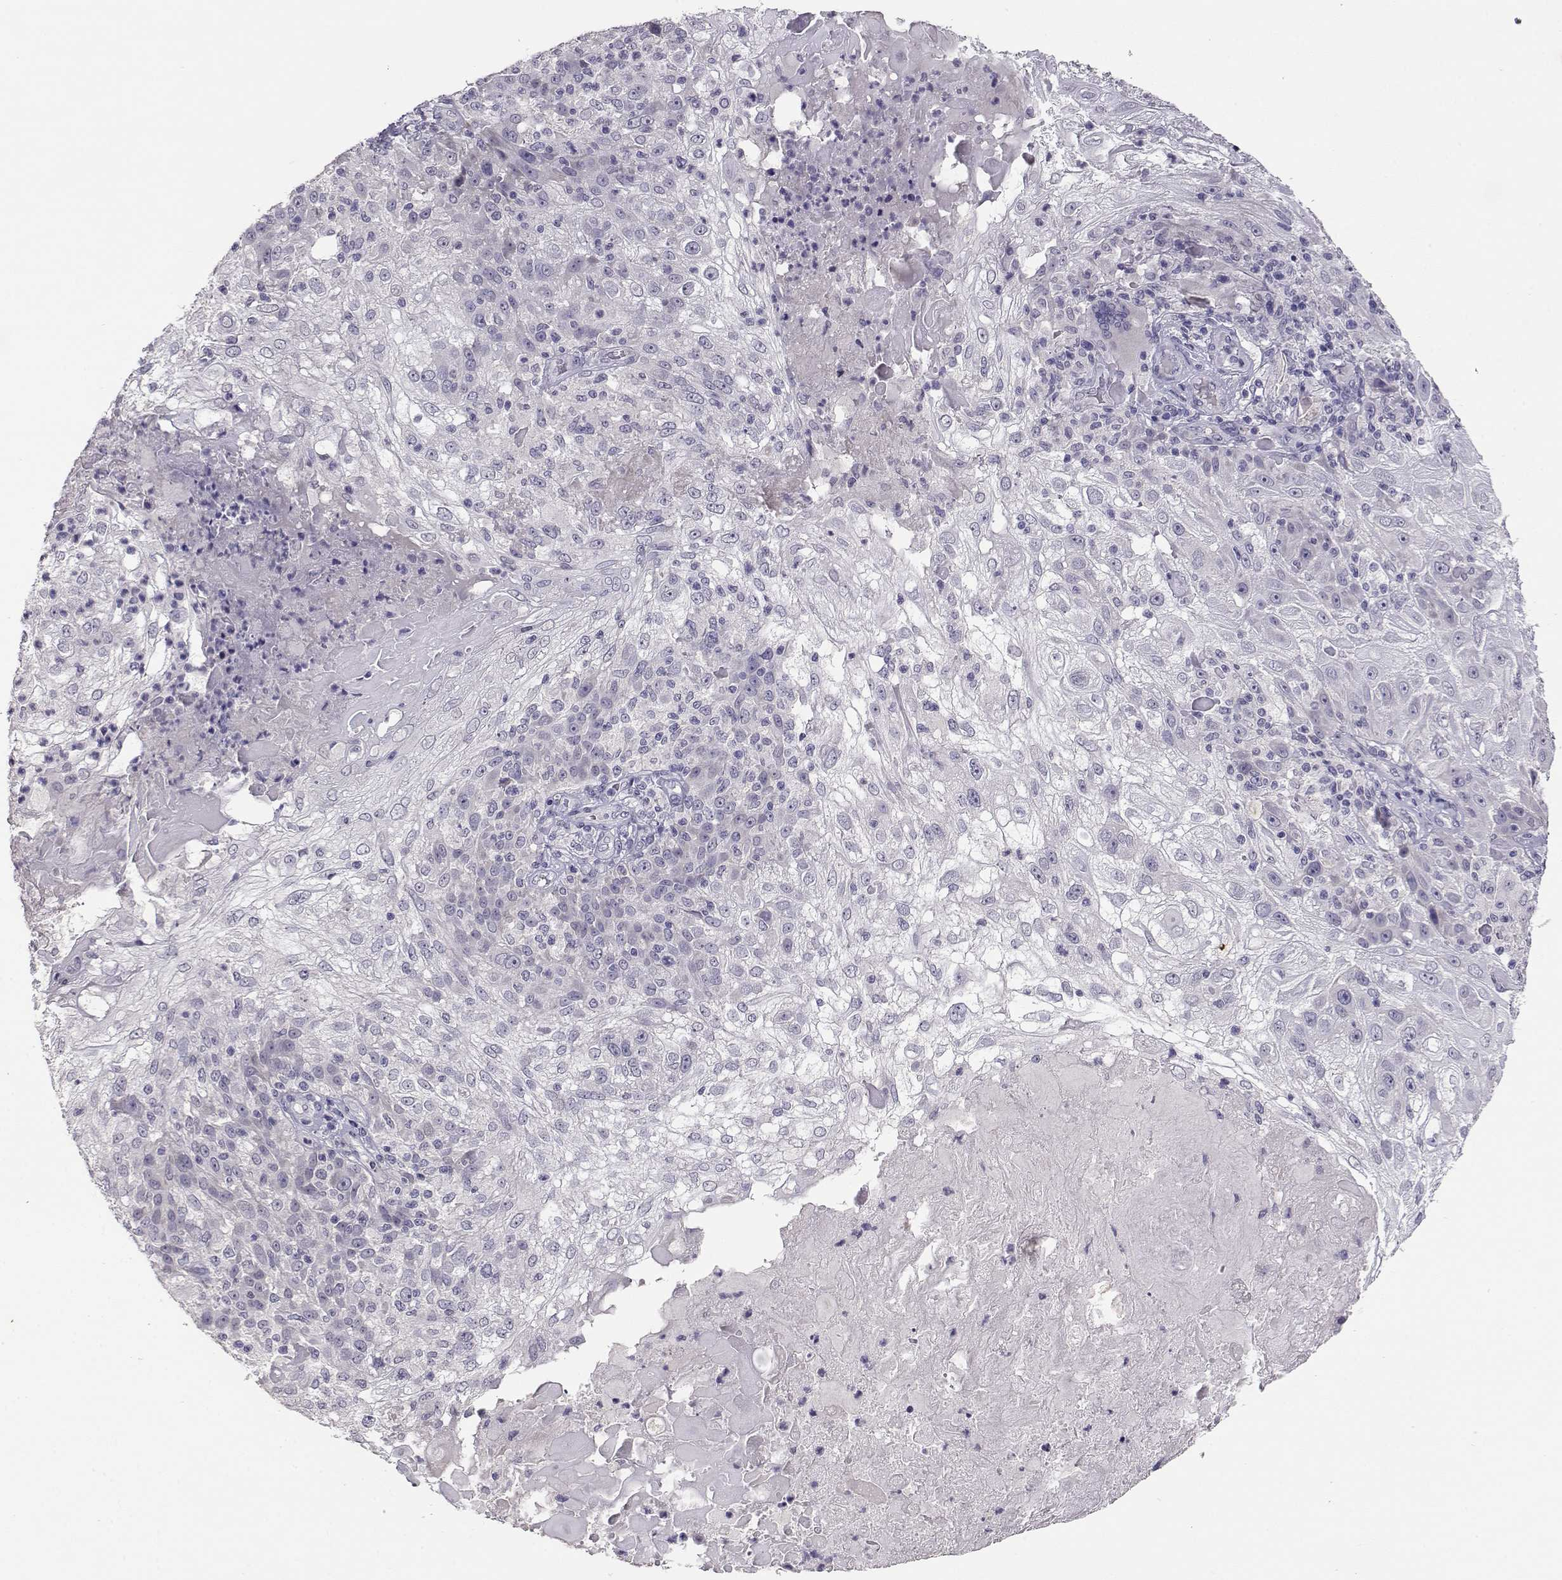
{"staining": {"intensity": "negative", "quantity": "none", "location": "none"}, "tissue": "skin cancer", "cell_type": "Tumor cells", "image_type": "cancer", "snomed": [{"axis": "morphology", "description": "Normal tissue, NOS"}, {"axis": "morphology", "description": "Squamous cell carcinoma, NOS"}, {"axis": "topography", "description": "Skin"}], "caption": "Immunohistochemistry (IHC) image of squamous cell carcinoma (skin) stained for a protein (brown), which exhibits no positivity in tumor cells. (DAB (3,3'-diaminobenzidine) immunohistochemistry (IHC) with hematoxylin counter stain).", "gene": "RHOXF2", "patient": {"sex": "female", "age": 83}}